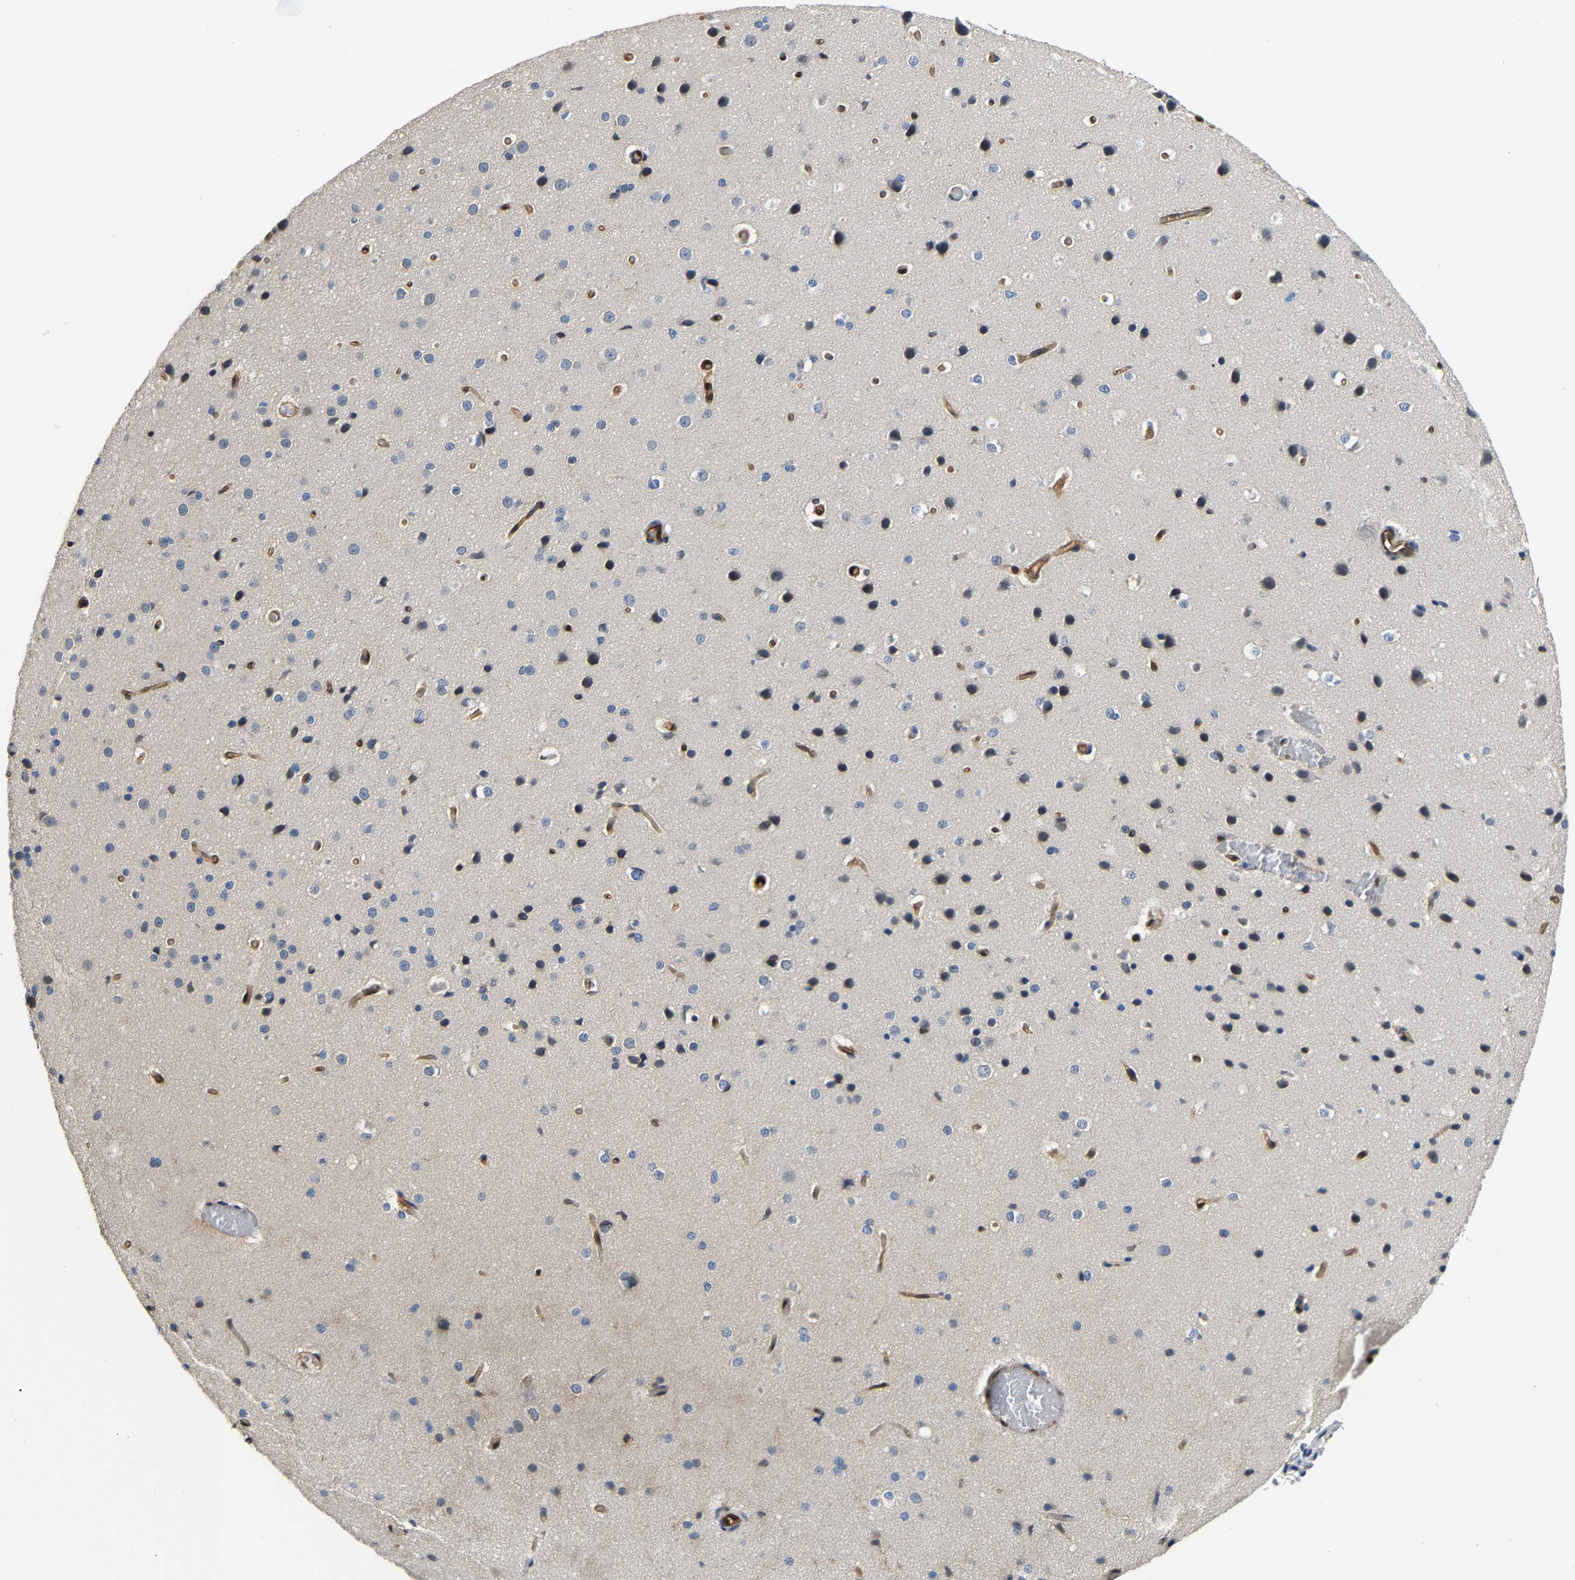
{"staining": {"intensity": "moderate", "quantity": ">75%", "location": "cytoplasmic/membranous"}, "tissue": "cerebral cortex", "cell_type": "Endothelial cells", "image_type": "normal", "snomed": [{"axis": "morphology", "description": "Normal tissue, NOS"}, {"axis": "morphology", "description": "Developmental malformation"}, {"axis": "topography", "description": "Cerebral cortex"}], "caption": "DAB (3,3'-diaminobenzidine) immunohistochemical staining of benign human cerebral cortex displays moderate cytoplasmic/membranous protein expression in about >75% of endothelial cells.", "gene": "GIMAP7", "patient": {"sex": "female", "age": 30}}